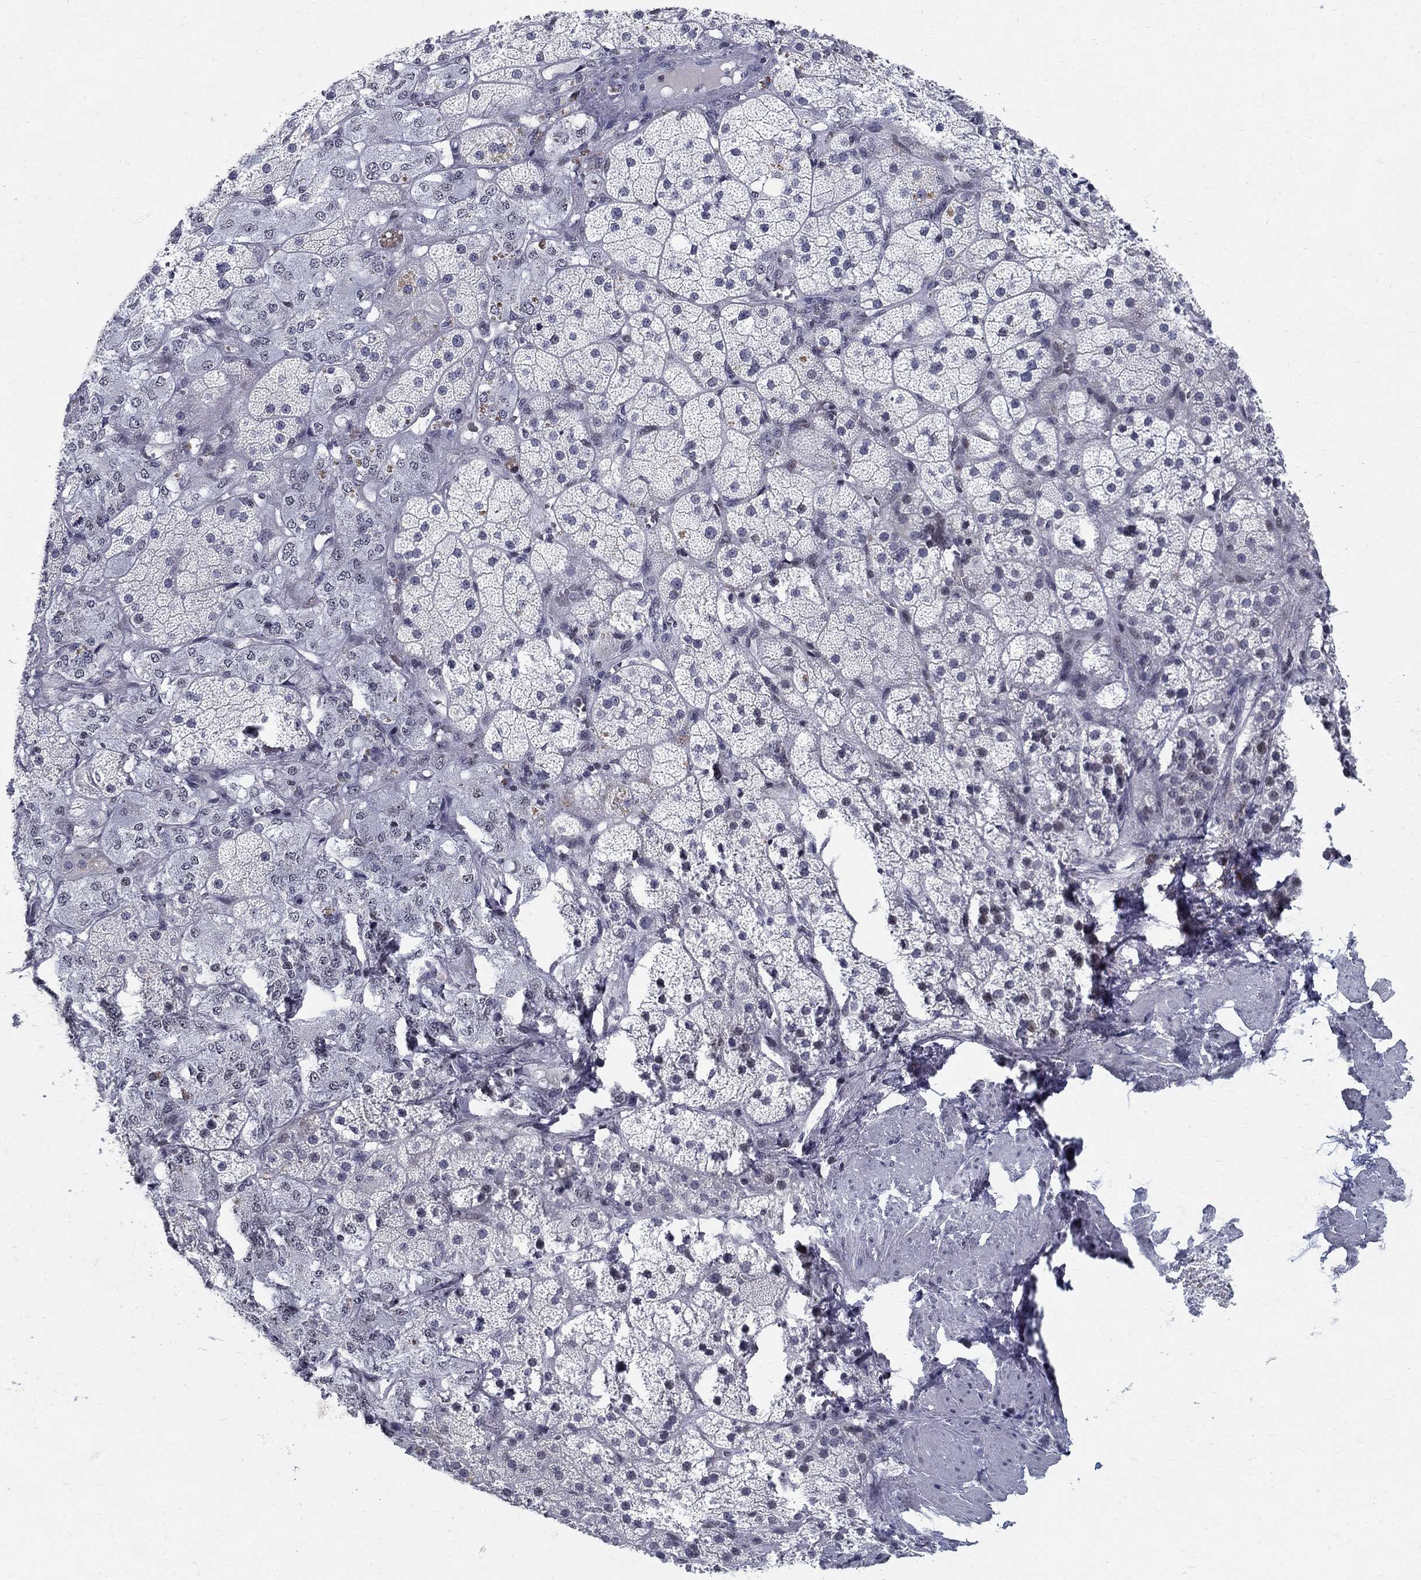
{"staining": {"intensity": "negative", "quantity": "none", "location": "none"}, "tissue": "adrenal gland", "cell_type": "Glandular cells", "image_type": "normal", "snomed": [{"axis": "morphology", "description": "Normal tissue, NOS"}, {"axis": "topography", "description": "Adrenal gland"}], "caption": "This is an immunohistochemistry (IHC) photomicrograph of unremarkable adrenal gland. There is no positivity in glandular cells.", "gene": "BHLHE22", "patient": {"sex": "male", "age": 57}}